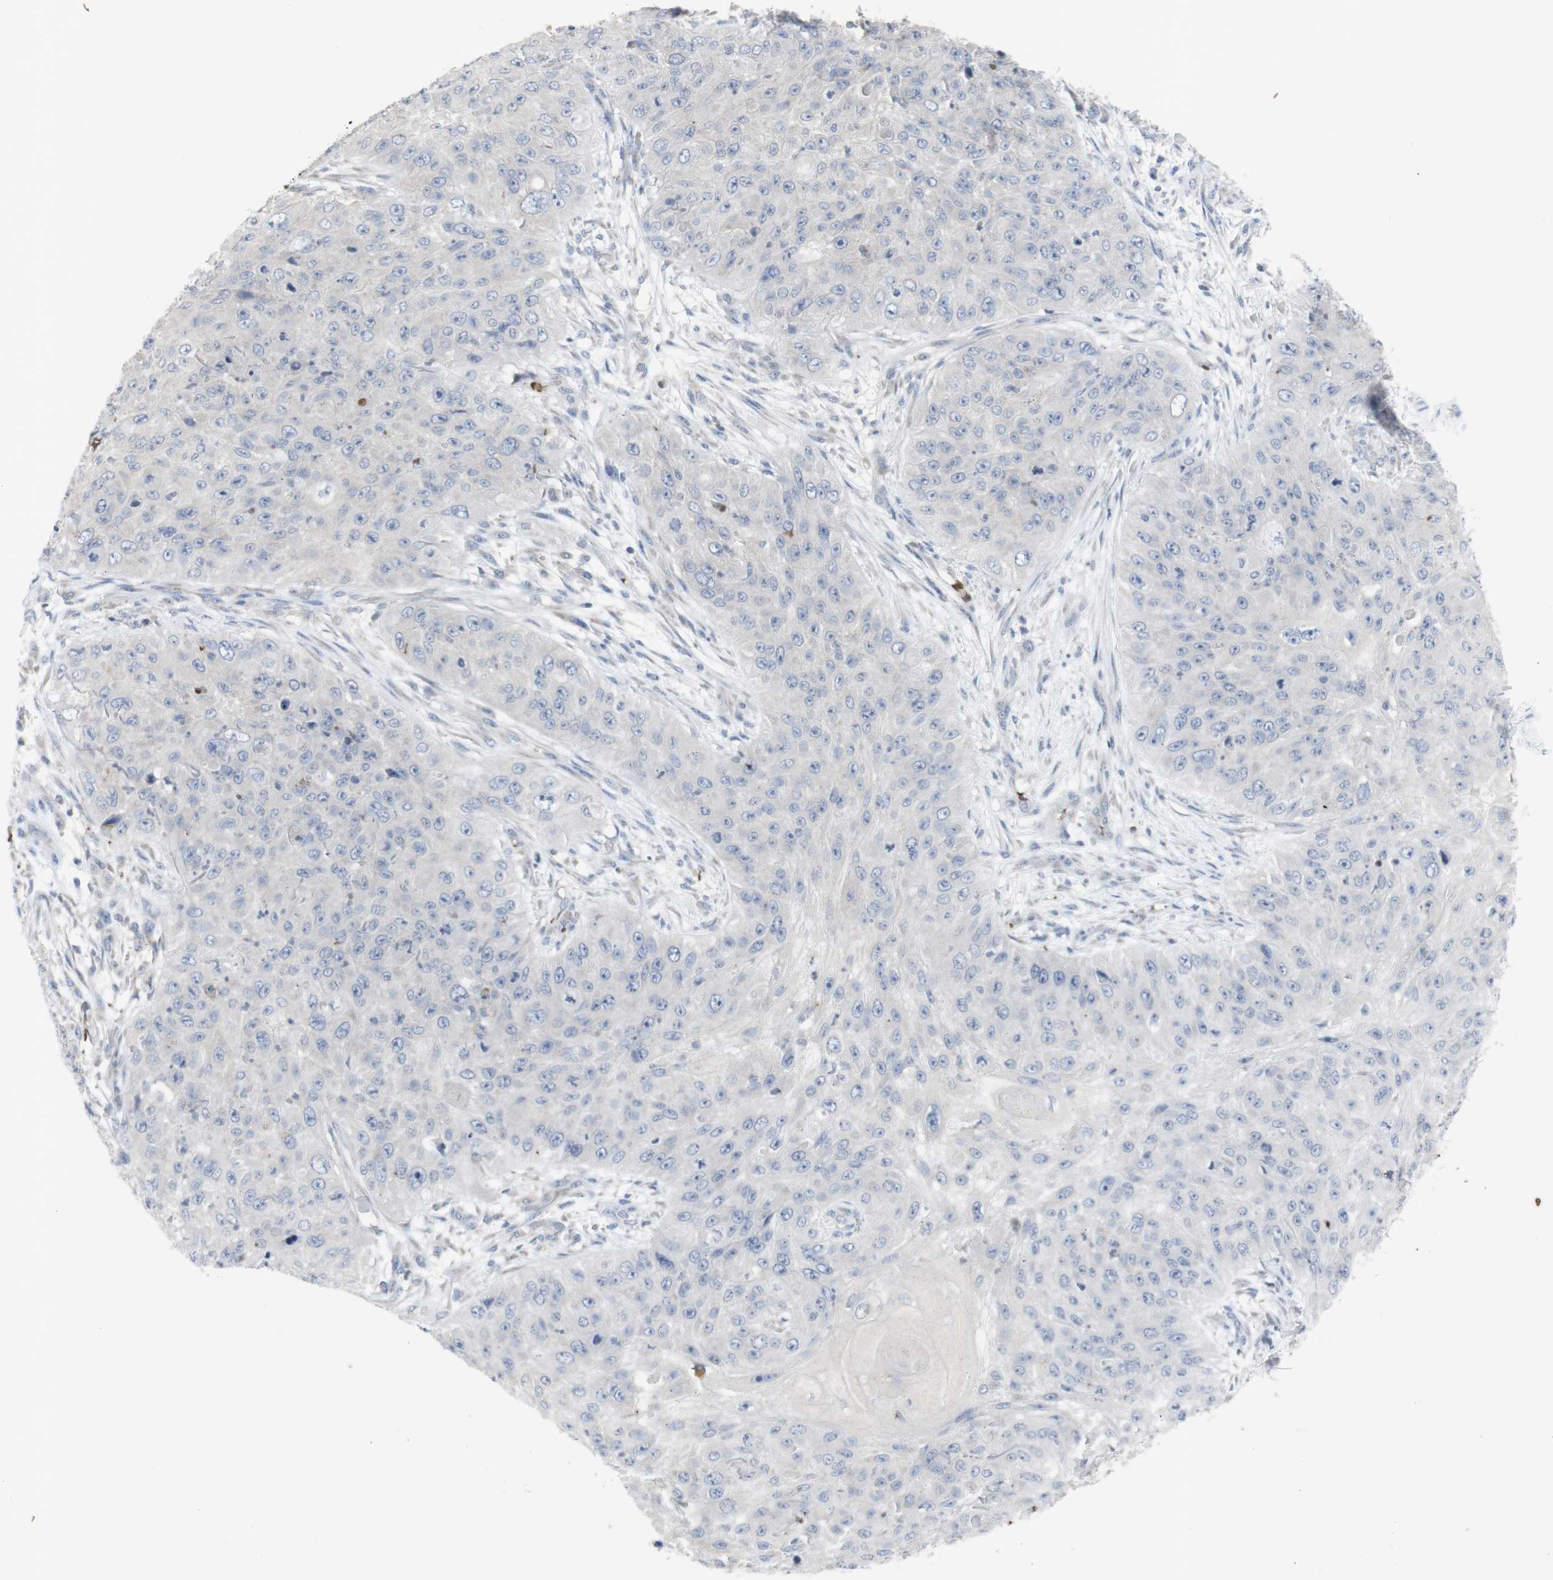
{"staining": {"intensity": "negative", "quantity": "none", "location": "none"}, "tissue": "skin cancer", "cell_type": "Tumor cells", "image_type": "cancer", "snomed": [{"axis": "morphology", "description": "Squamous cell carcinoma, NOS"}, {"axis": "topography", "description": "Skin"}], "caption": "This is a image of immunohistochemistry (IHC) staining of skin squamous cell carcinoma, which shows no expression in tumor cells.", "gene": "INS", "patient": {"sex": "female", "age": 80}}